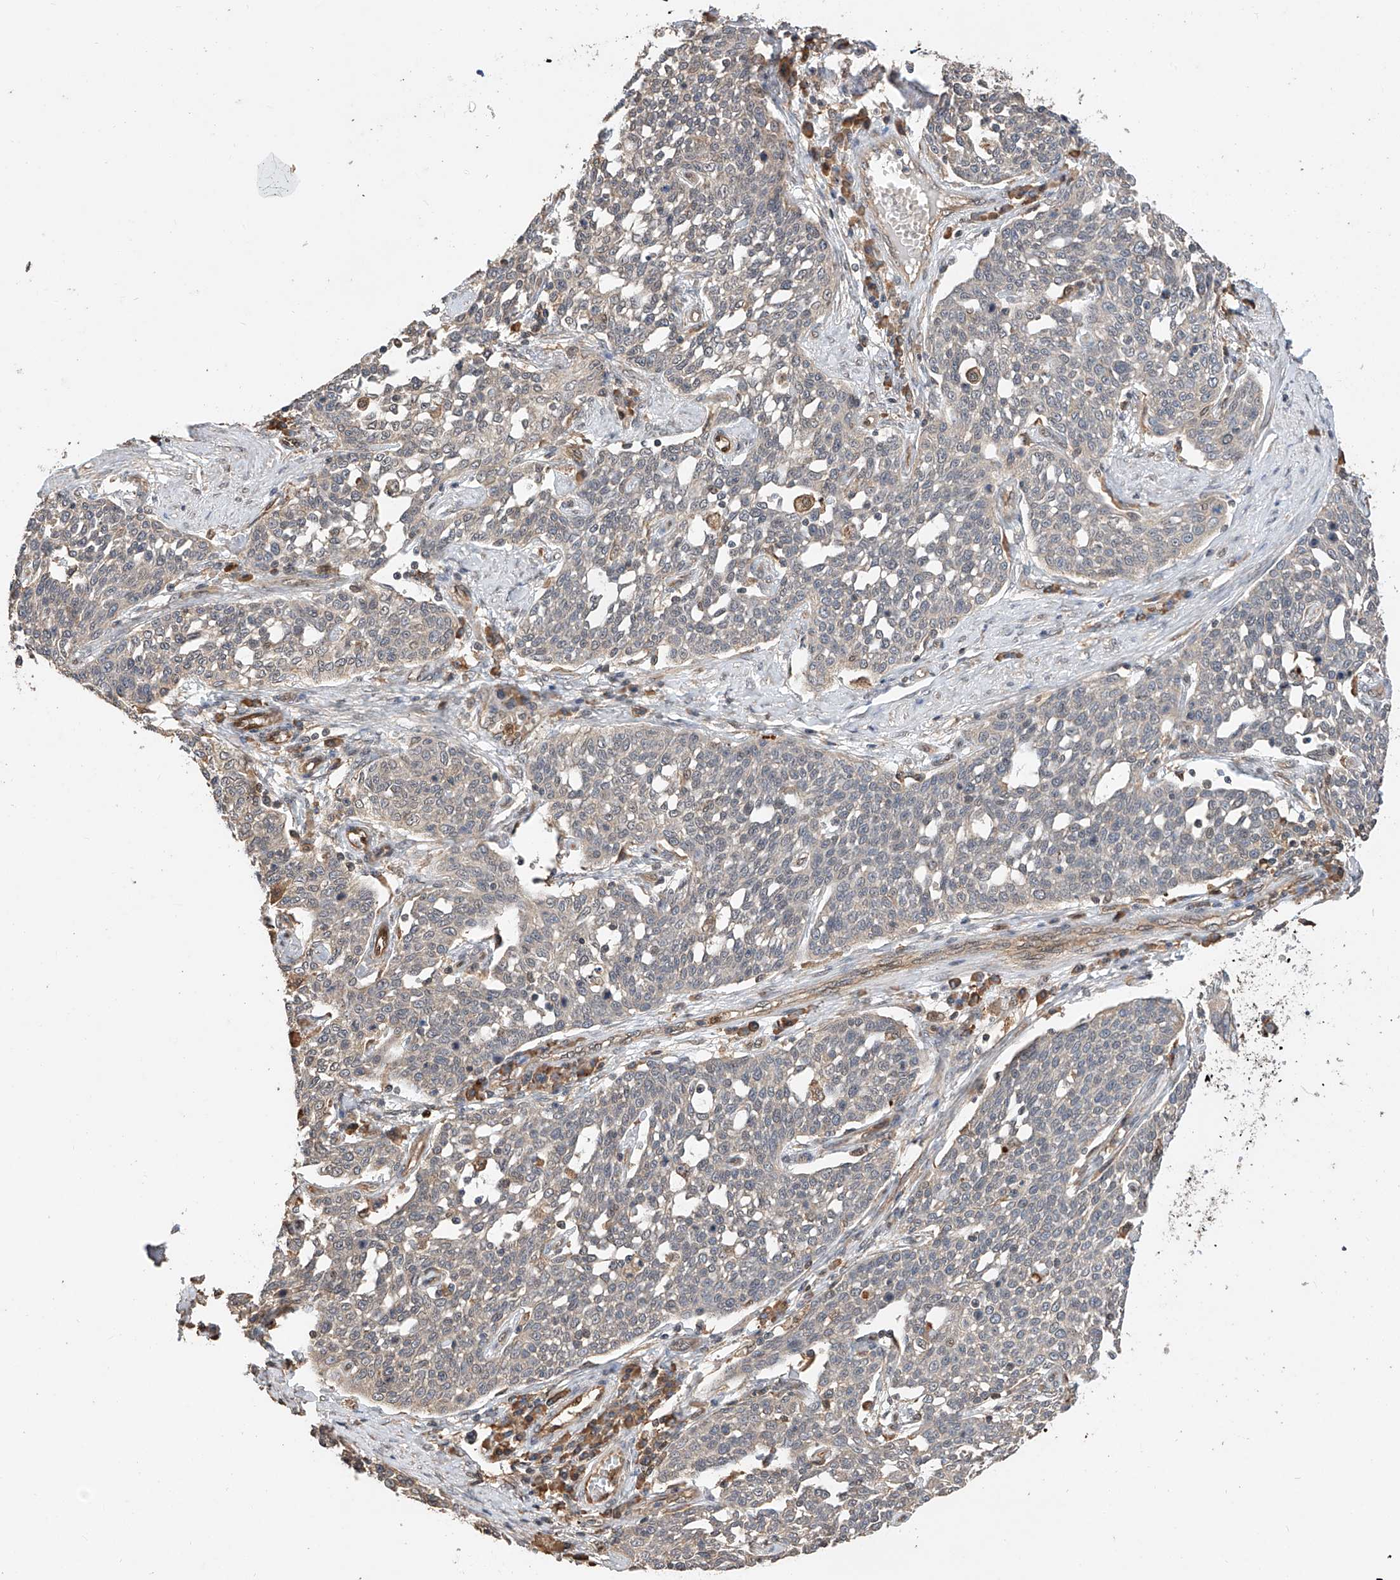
{"staining": {"intensity": "negative", "quantity": "none", "location": "none"}, "tissue": "cervical cancer", "cell_type": "Tumor cells", "image_type": "cancer", "snomed": [{"axis": "morphology", "description": "Squamous cell carcinoma, NOS"}, {"axis": "topography", "description": "Cervix"}], "caption": "IHC photomicrograph of cervical squamous cell carcinoma stained for a protein (brown), which shows no staining in tumor cells. (DAB (3,3'-diaminobenzidine) IHC visualized using brightfield microscopy, high magnification).", "gene": "RILPL2", "patient": {"sex": "female", "age": 34}}